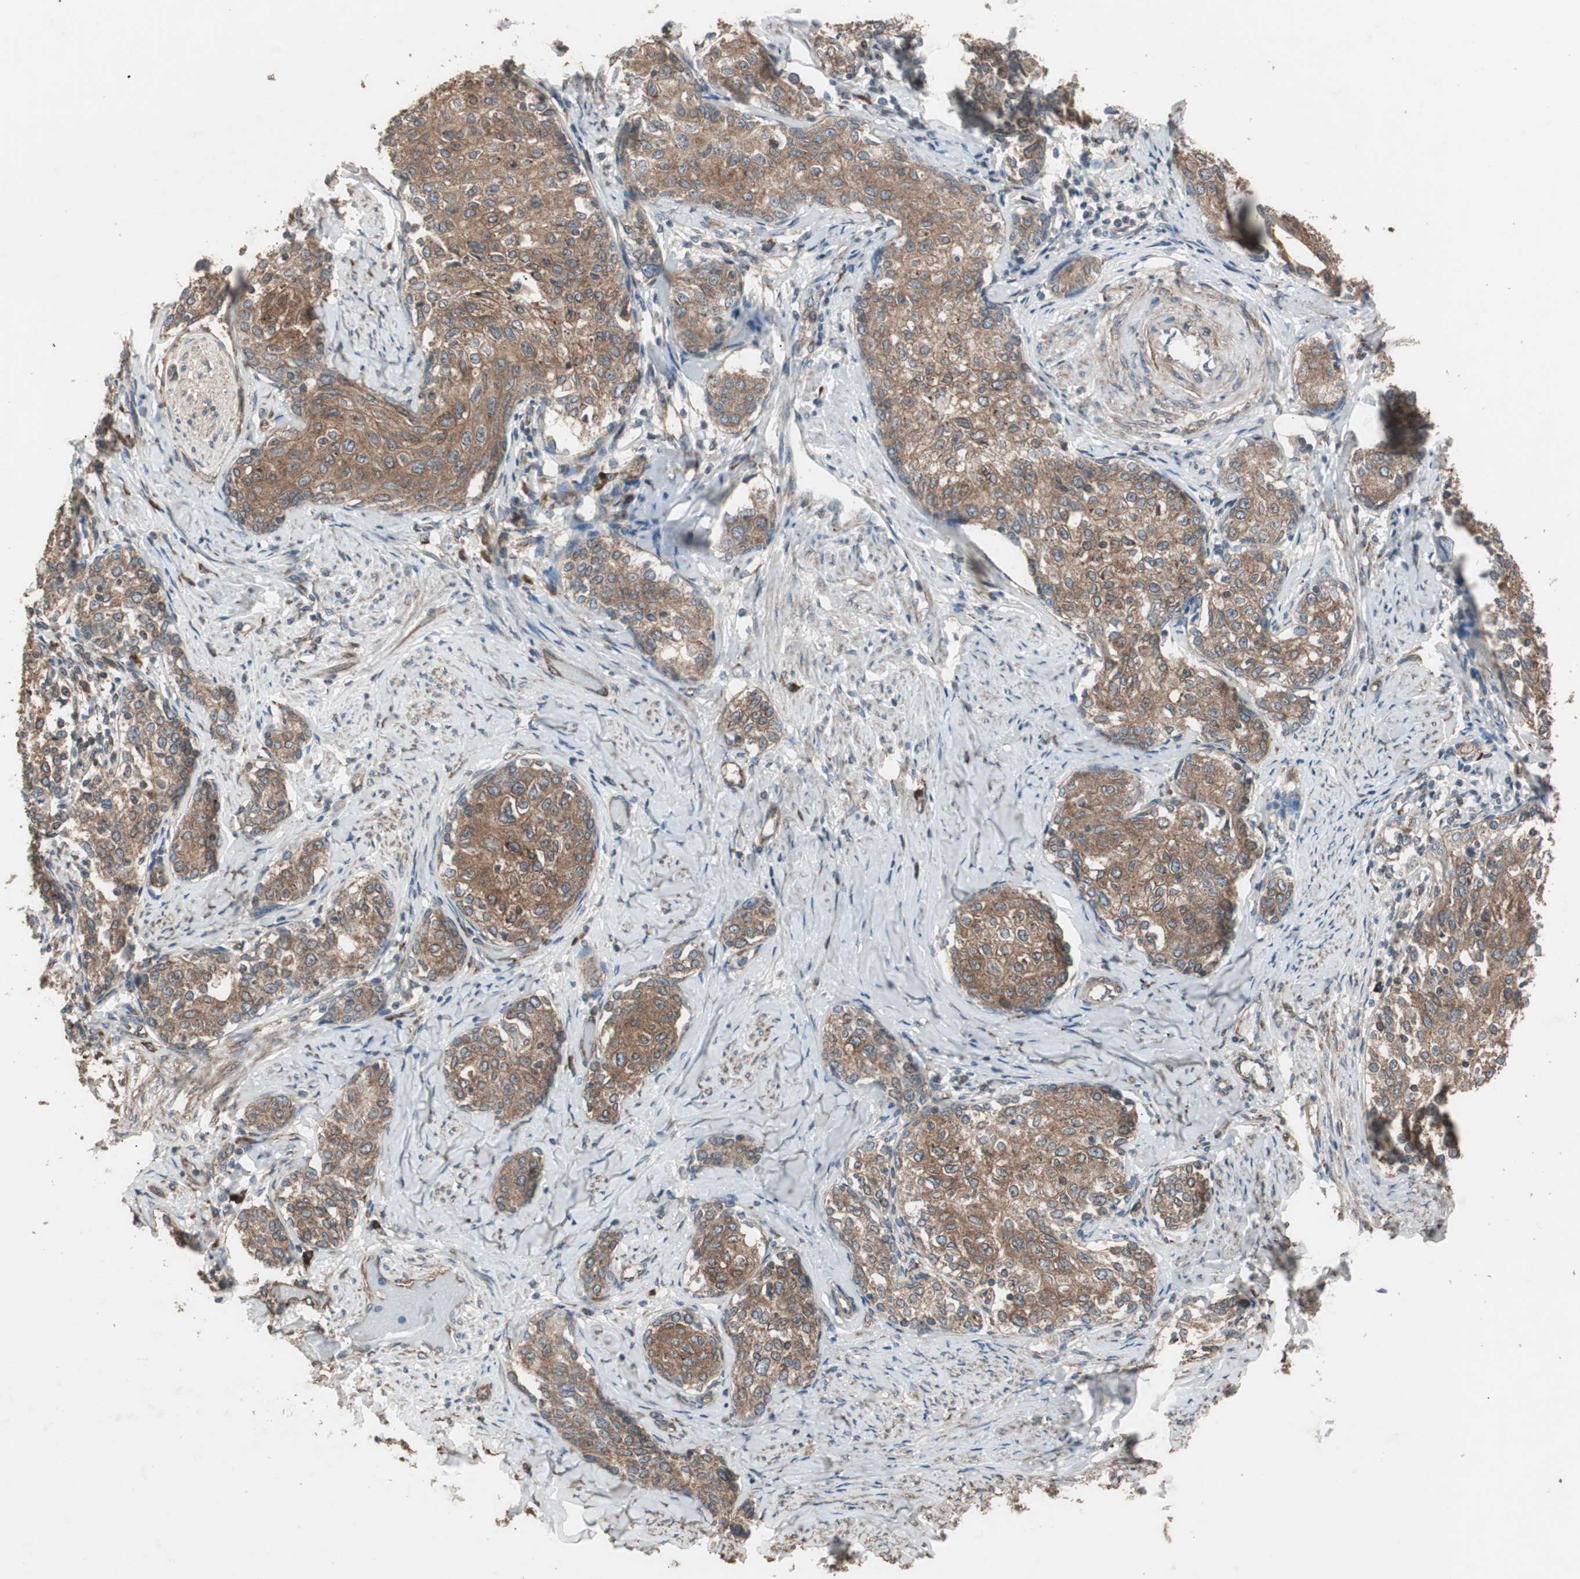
{"staining": {"intensity": "strong", "quantity": ">75%", "location": "cytoplasmic/membranous"}, "tissue": "cervical cancer", "cell_type": "Tumor cells", "image_type": "cancer", "snomed": [{"axis": "morphology", "description": "Squamous cell carcinoma, NOS"}, {"axis": "morphology", "description": "Adenocarcinoma, NOS"}, {"axis": "topography", "description": "Cervix"}], "caption": "Human cervical adenocarcinoma stained for a protein (brown) displays strong cytoplasmic/membranous positive positivity in approximately >75% of tumor cells.", "gene": "LZTS1", "patient": {"sex": "female", "age": 52}}